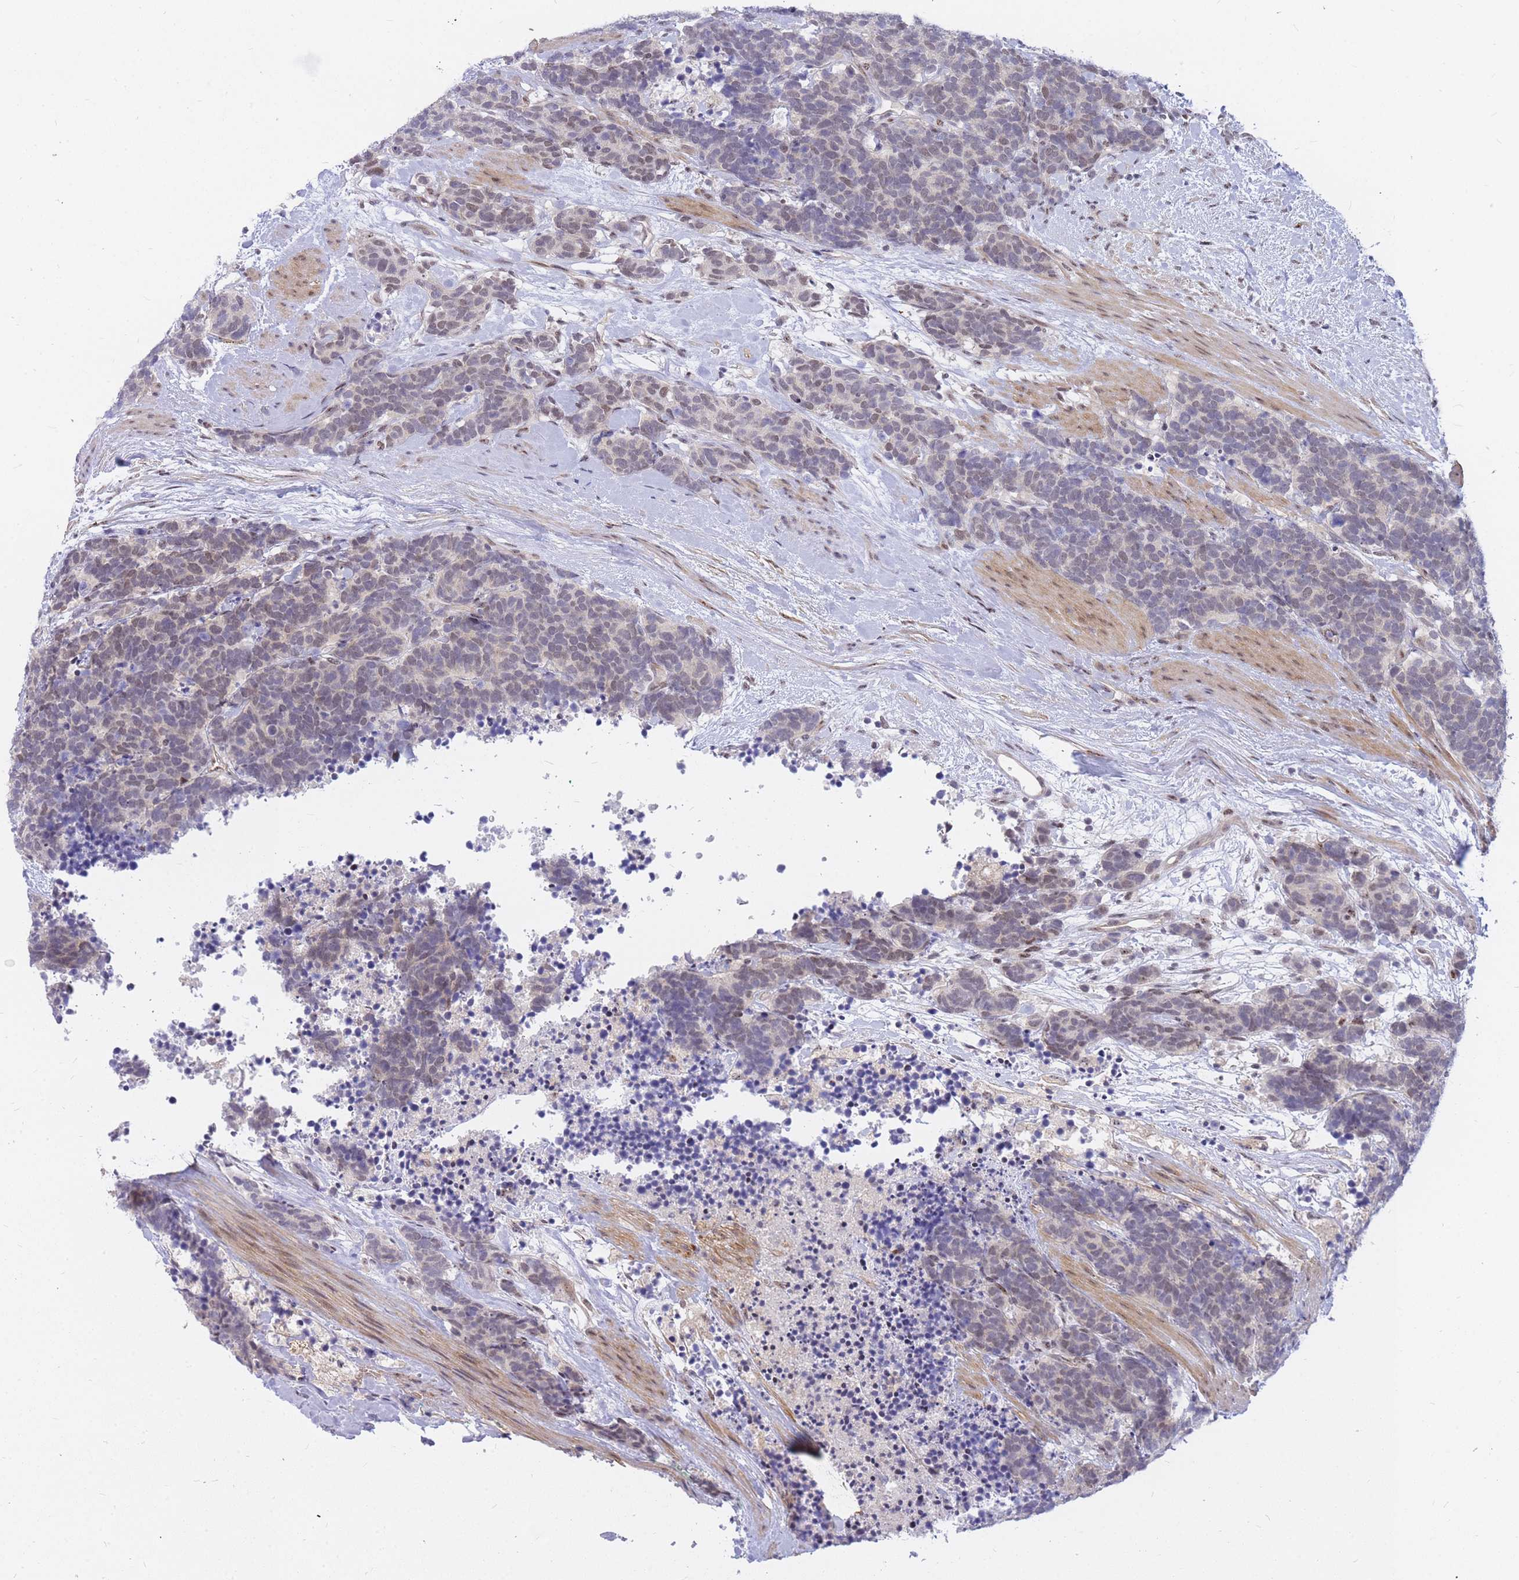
{"staining": {"intensity": "weak", "quantity": "25%-75%", "location": "cytoplasmic/membranous,nuclear"}, "tissue": "carcinoid", "cell_type": "Tumor cells", "image_type": "cancer", "snomed": [{"axis": "morphology", "description": "Carcinoma, NOS"}, {"axis": "morphology", "description": "Carcinoid, malignant, NOS"}, {"axis": "topography", "description": "Prostate"}], "caption": "Tumor cells show low levels of weak cytoplasmic/membranous and nuclear staining in about 25%-75% of cells in malignant carcinoid. (DAB IHC, brown staining for protein, blue staining for nuclei).", "gene": "TLE2", "patient": {"sex": "male", "age": 57}}